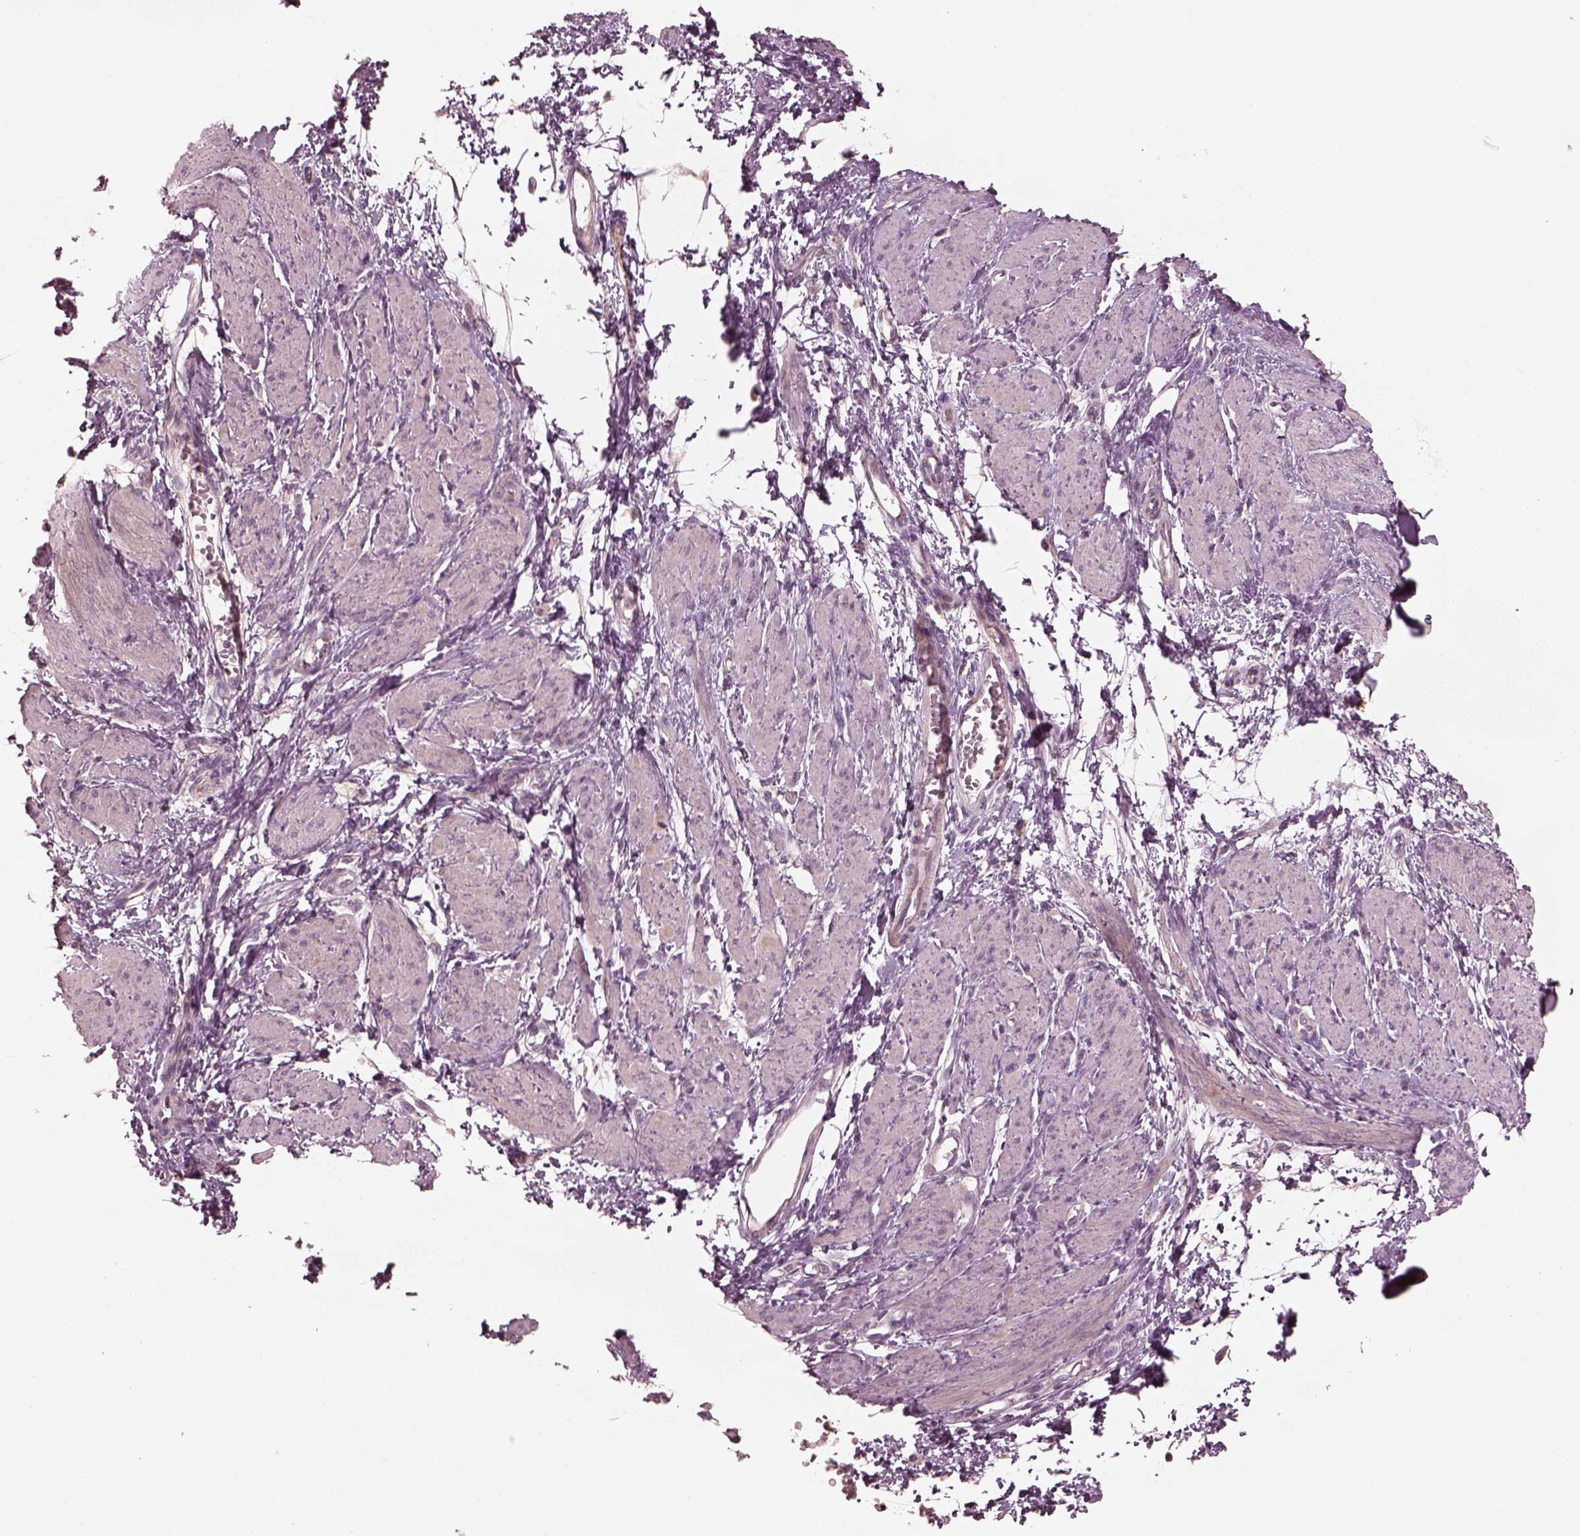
{"staining": {"intensity": "negative", "quantity": "none", "location": "none"}, "tissue": "smooth muscle", "cell_type": "Smooth muscle cells", "image_type": "normal", "snomed": [{"axis": "morphology", "description": "Normal tissue, NOS"}, {"axis": "topography", "description": "Smooth muscle"}, {"axis": "topography", "description": "Uterus"}], "caption": "Smooth muscle stained for a protein using immunohistochemistry (IHC) displays no staining smooth muscle cells.", "gene": "VWA5B1", "patient": {"sex": "female", "age": 39}}